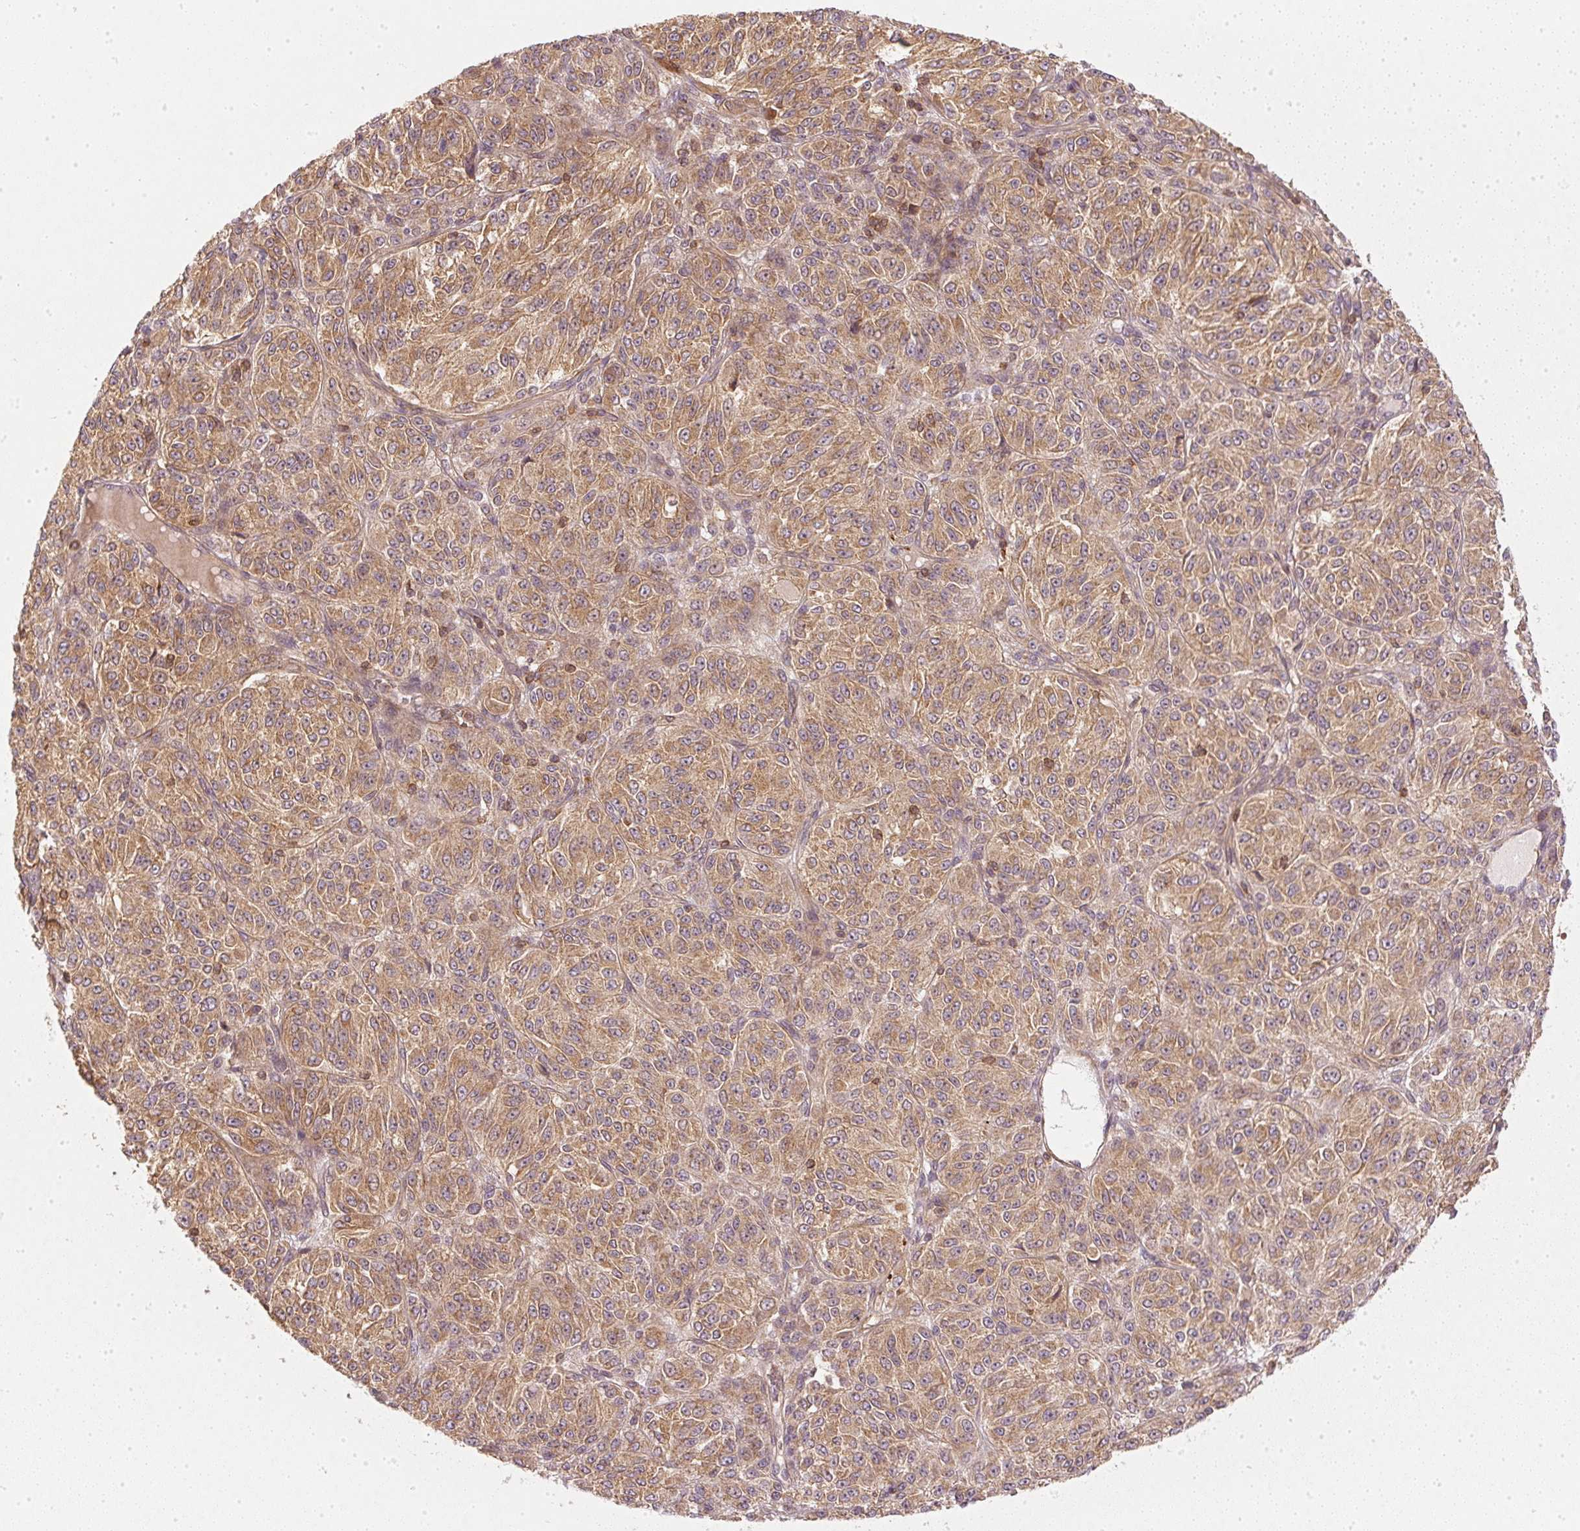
{"staining": {"intensity": "moderate", "quantity": ">75%", "location": "cytoplasmic/membranous"}, "tissue": "melanoma", "cell_type": "Tumor cells", "image_type": "cancer", "snomed": [{"axis": "morphology", "description": "Malignant melanoma, Metastatic site"}, {"axis": "topography", "description": "Brain"}], "caption": "Tumor cells reveal medium levels of moderate cytoplasmic/membranous positivity in approximately >75% of cells in human melanoma.", "gene": "NADK2", "patient": {"sex": "female", "age": 56}}